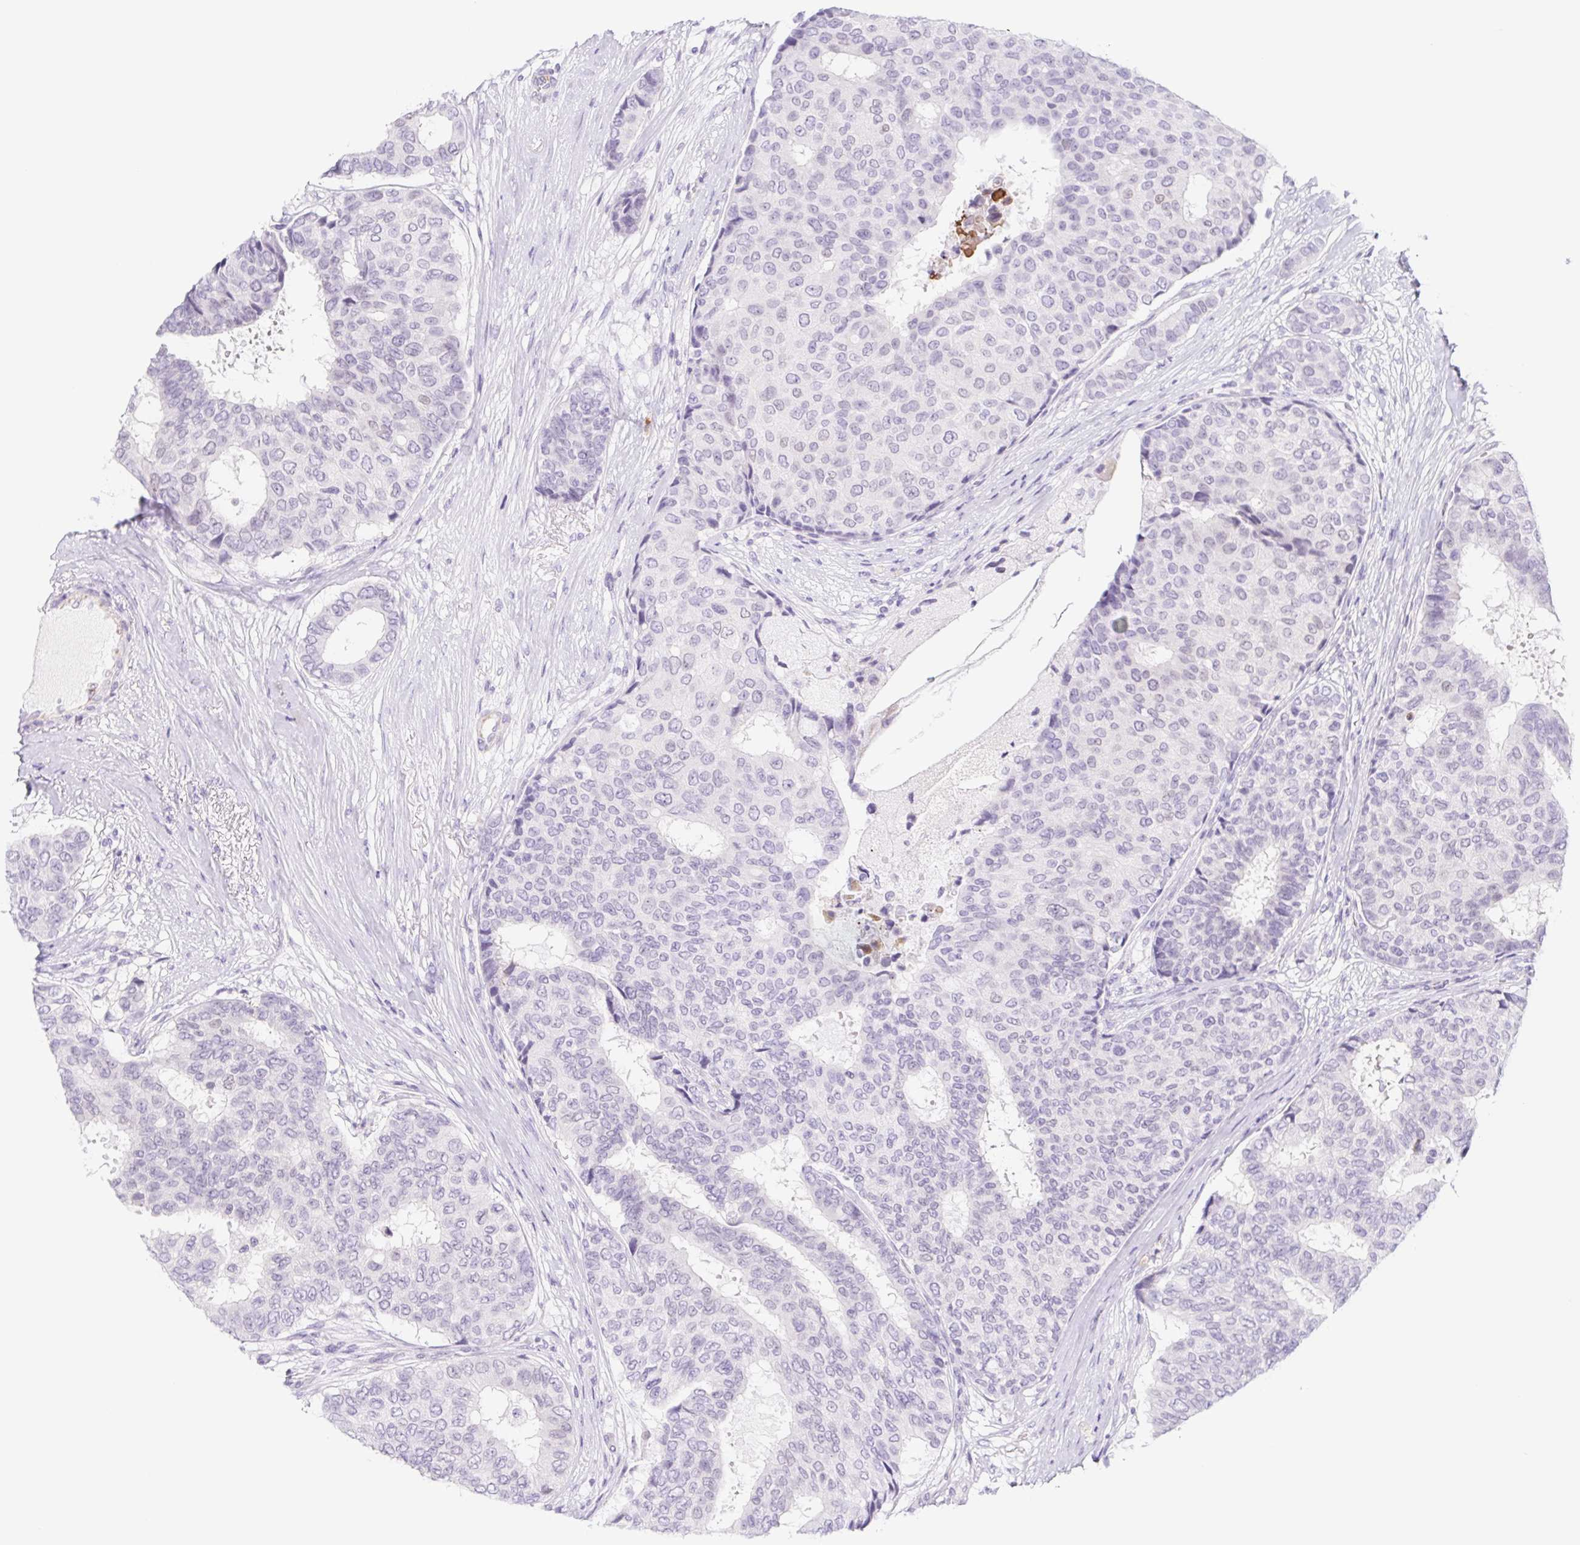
{"staining": {"intensity": "negative", "quantity": "none", "location": "none"}, "tissue": "breast cancer", "cell_type": "Tumor cells", "image_type": "cancer", "snomed": [{"axis": "morphology", "description": "Duct carcinoma"}, {"axis": "topography", "description": "Breast"}], "caption": "High power microscopy image of an IHC image of breast intraductal carcinoma, revealing no significant positivity in tumor cells. The staining was performed using DAB (3,3'-diaminobenzidine) to visualize the protein expression in brown, while the nuclei were stained in blue with hematoxylin (Magnification: 20x).", "gene": "CYP21A2", "patient": {"sex": "female", "age": 75}}